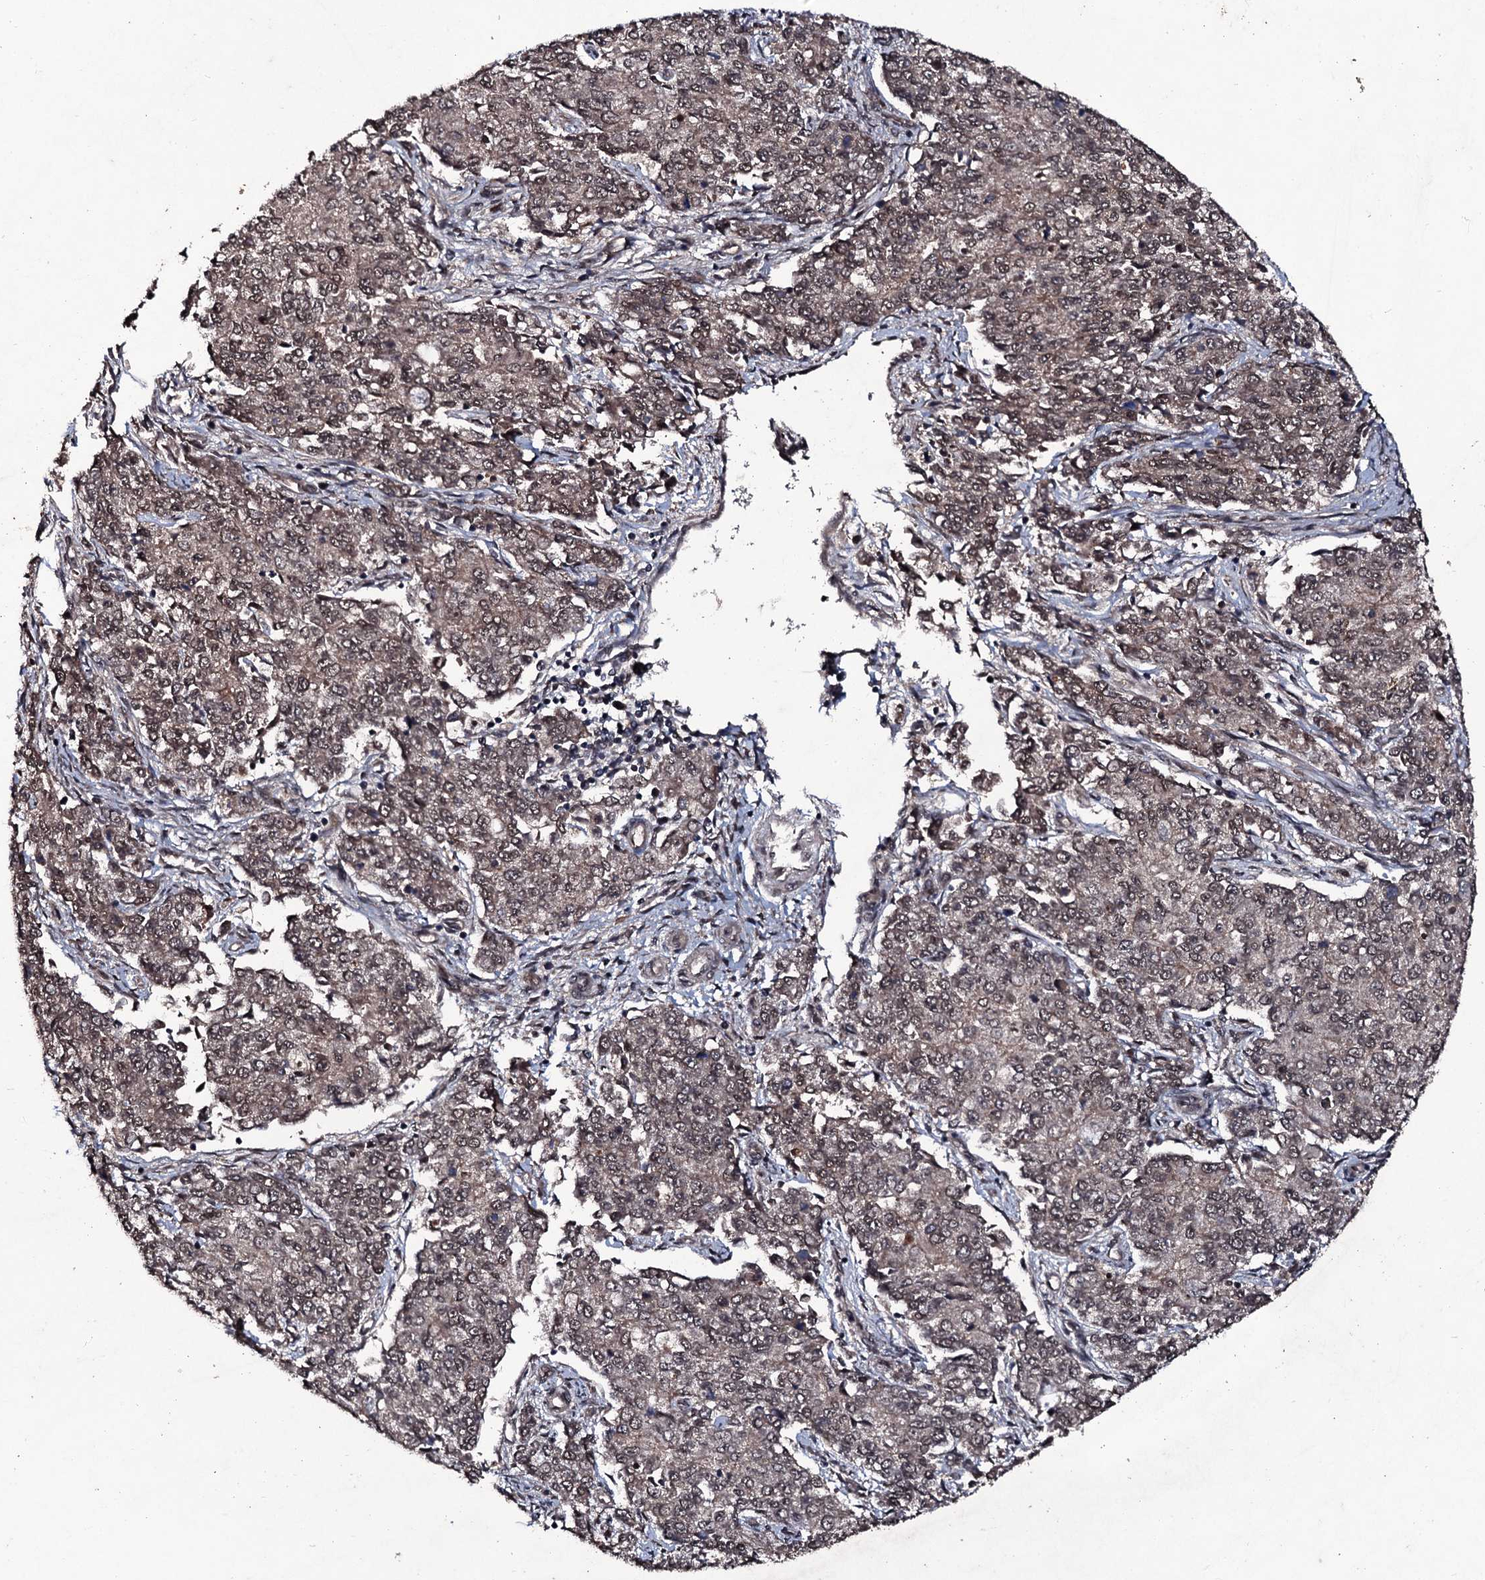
{"staining": {"intensity": "weak", "quantity": ">75%", "location": "cytoplasmic/membranous,nuclear"}, "tissue": "endometrial cancer", "cell_type": "Tumor cells", "image_type": "cancer", "snomed": [{"axis": "morphology", "description": "Adenocarcinoma, NOS"}, {"axis": "topography", "description": "Endometrium"}], "caption": "Endometrial cancer (adenocarcinoma) was stained to show a protein in brown. There is low levels of weak cytoplasmic/membranous and nuclear positivity in about >75% of tumor cells.", "gene": "MRPS31", "patient": {"sex": "female", "age": 50}}